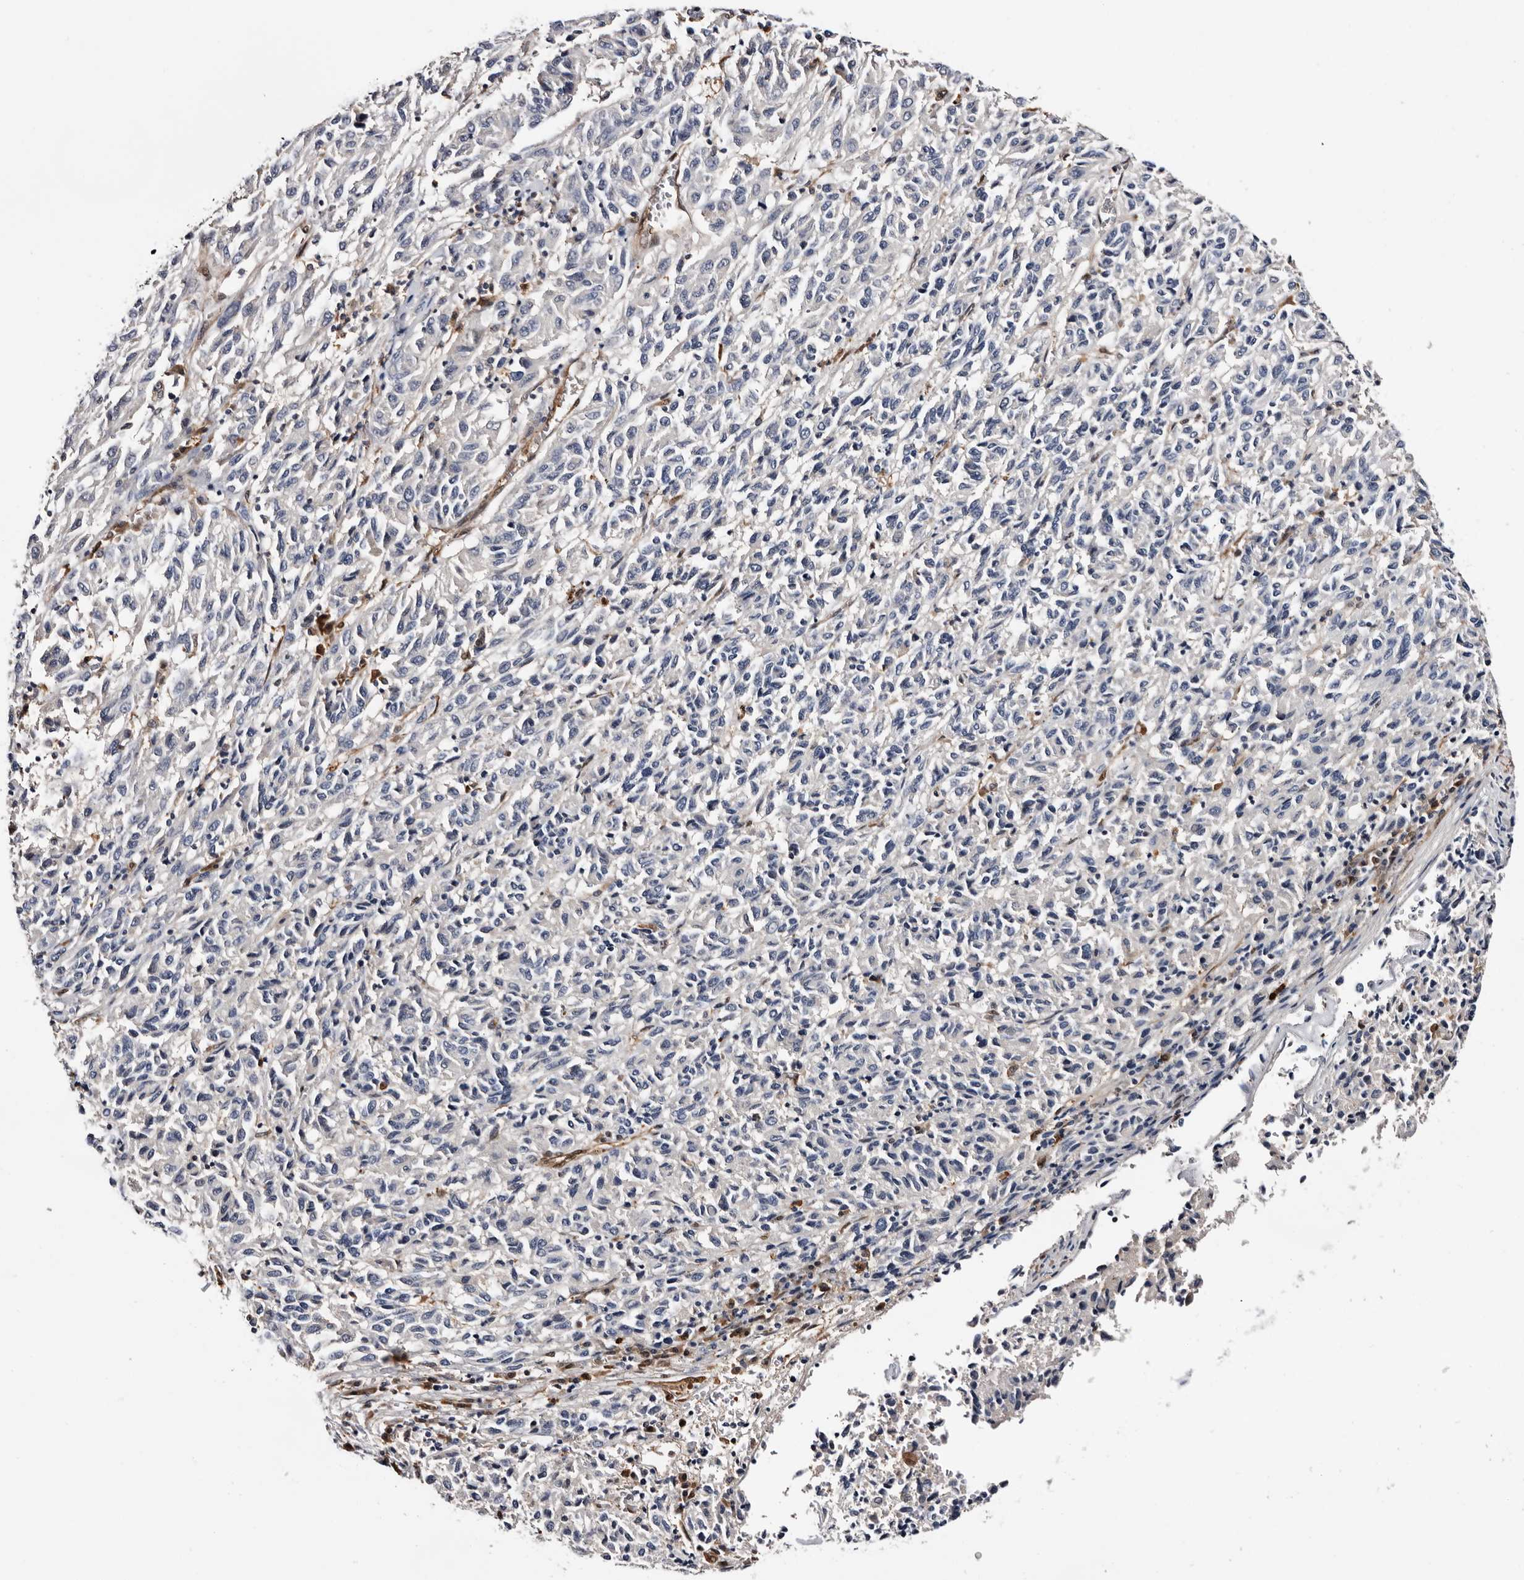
{"staining": {"intensity": "negative", "quantity": "none", "location": "none"}, "tissue": "melanoma", "cell_type": "Tumor cells", "image_type": "cancer", "snomed": [{"axis": "morphology", "description": "Malignant melanoma, Metastatic site"}, {"axis": "topography", "description": "Lung"}], "caption": "Malignant melanoma (metastatic site) was stained to show a protein in brown. There is no significant expression in tumor cells.", "gene": "TP53I3", "patient": {"sex": "male", "age": 64}}